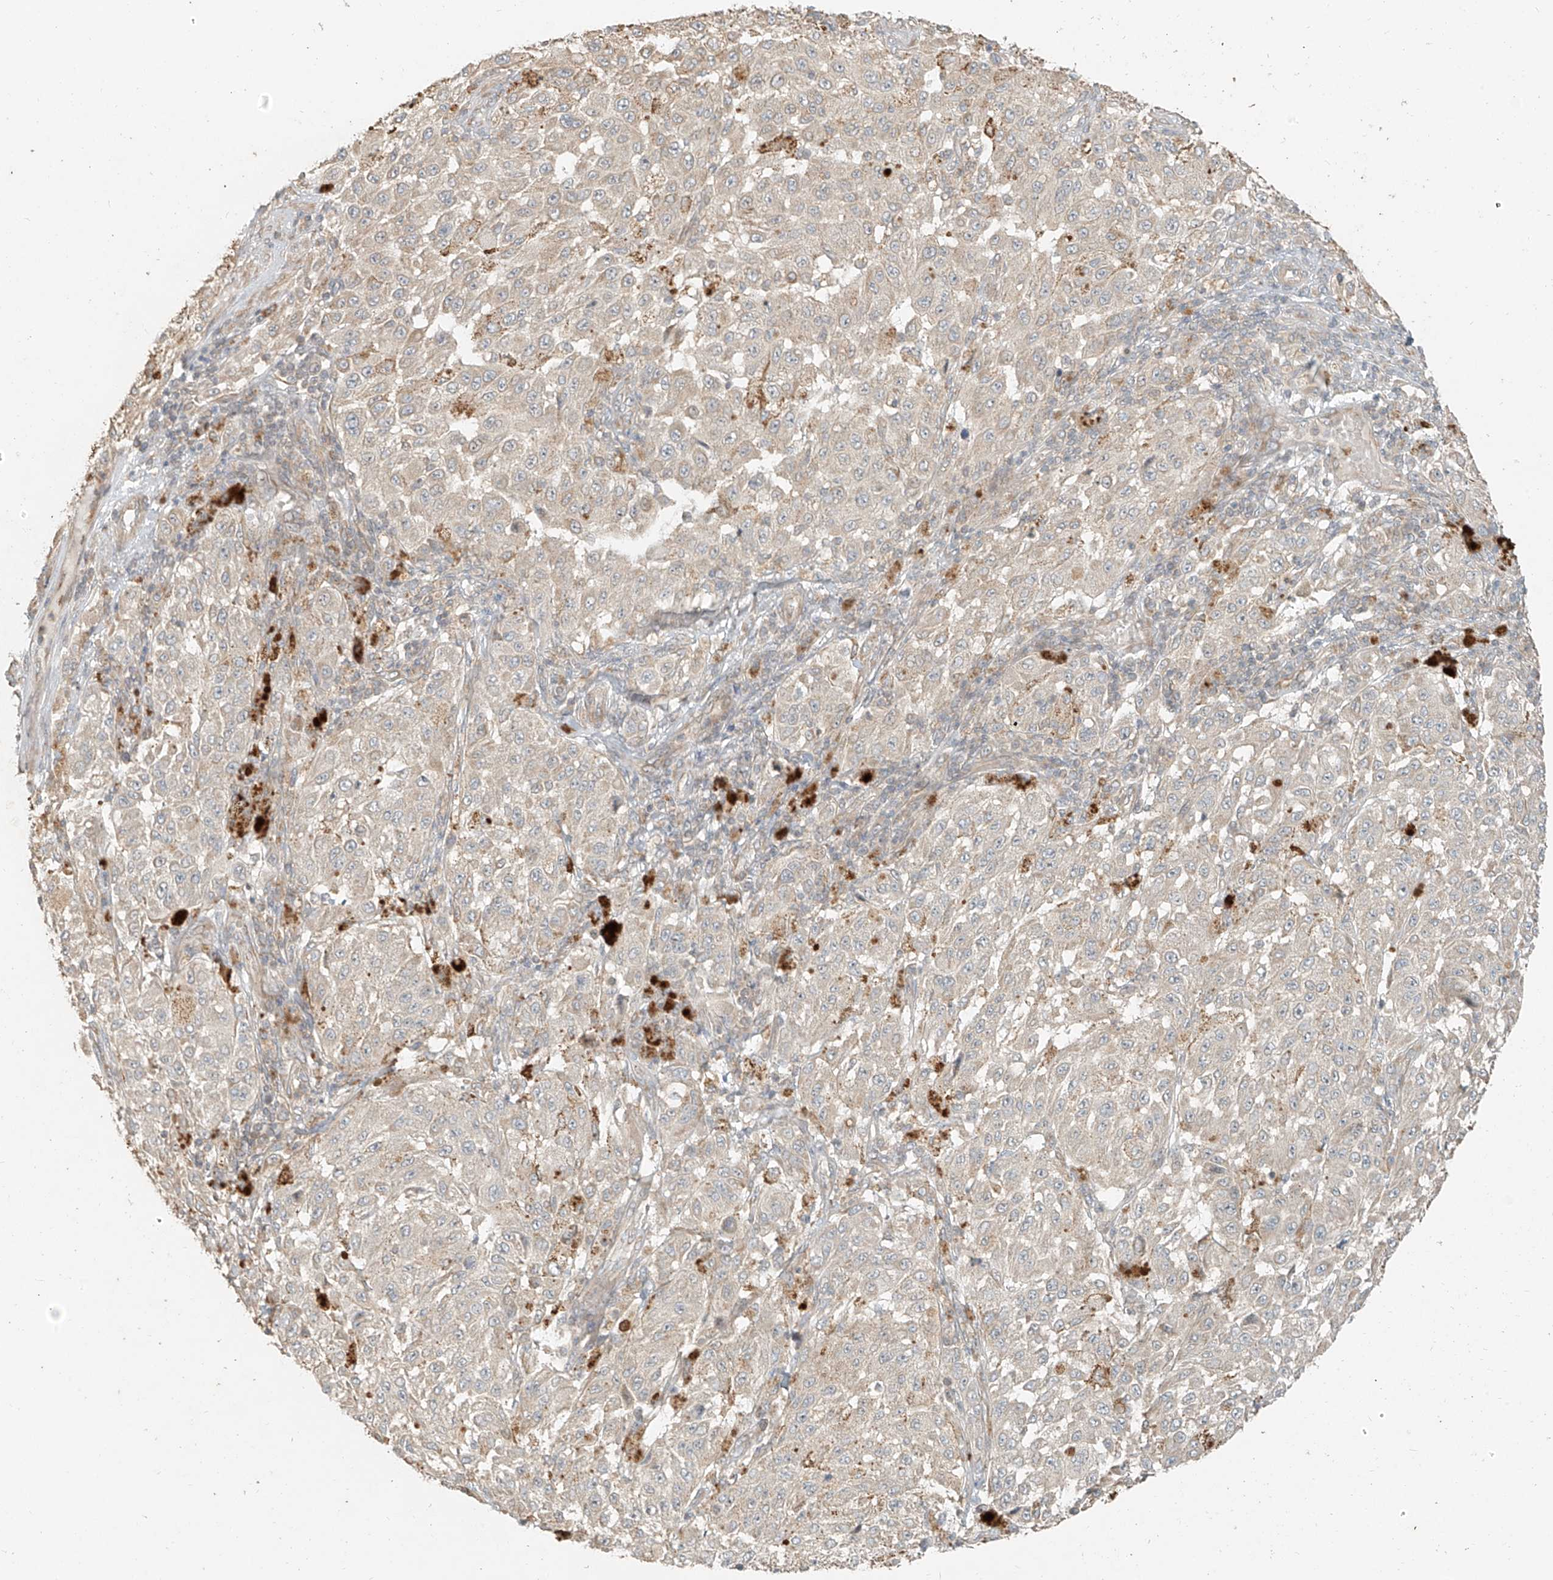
{"staining": {"intensity": "weak", "quantity": "<25%", "location": "cytoplasmic/membranous"}, "tissue": "melanoma", "cell_type": "Tumor cells", "image_type": "cancer", "snomed": [{"axis": "morphology", "description": "Malignant melanoma, NOS"}, {"axis": "topography", "description": "Skin"}], "caption": "The immunohistochemistry (IHC) photomicrograph has no significant positivity in tumor cells of melanoma tissue.", "gene": "ANKZF1", "patient": {"sex": "female", "age": 64}}